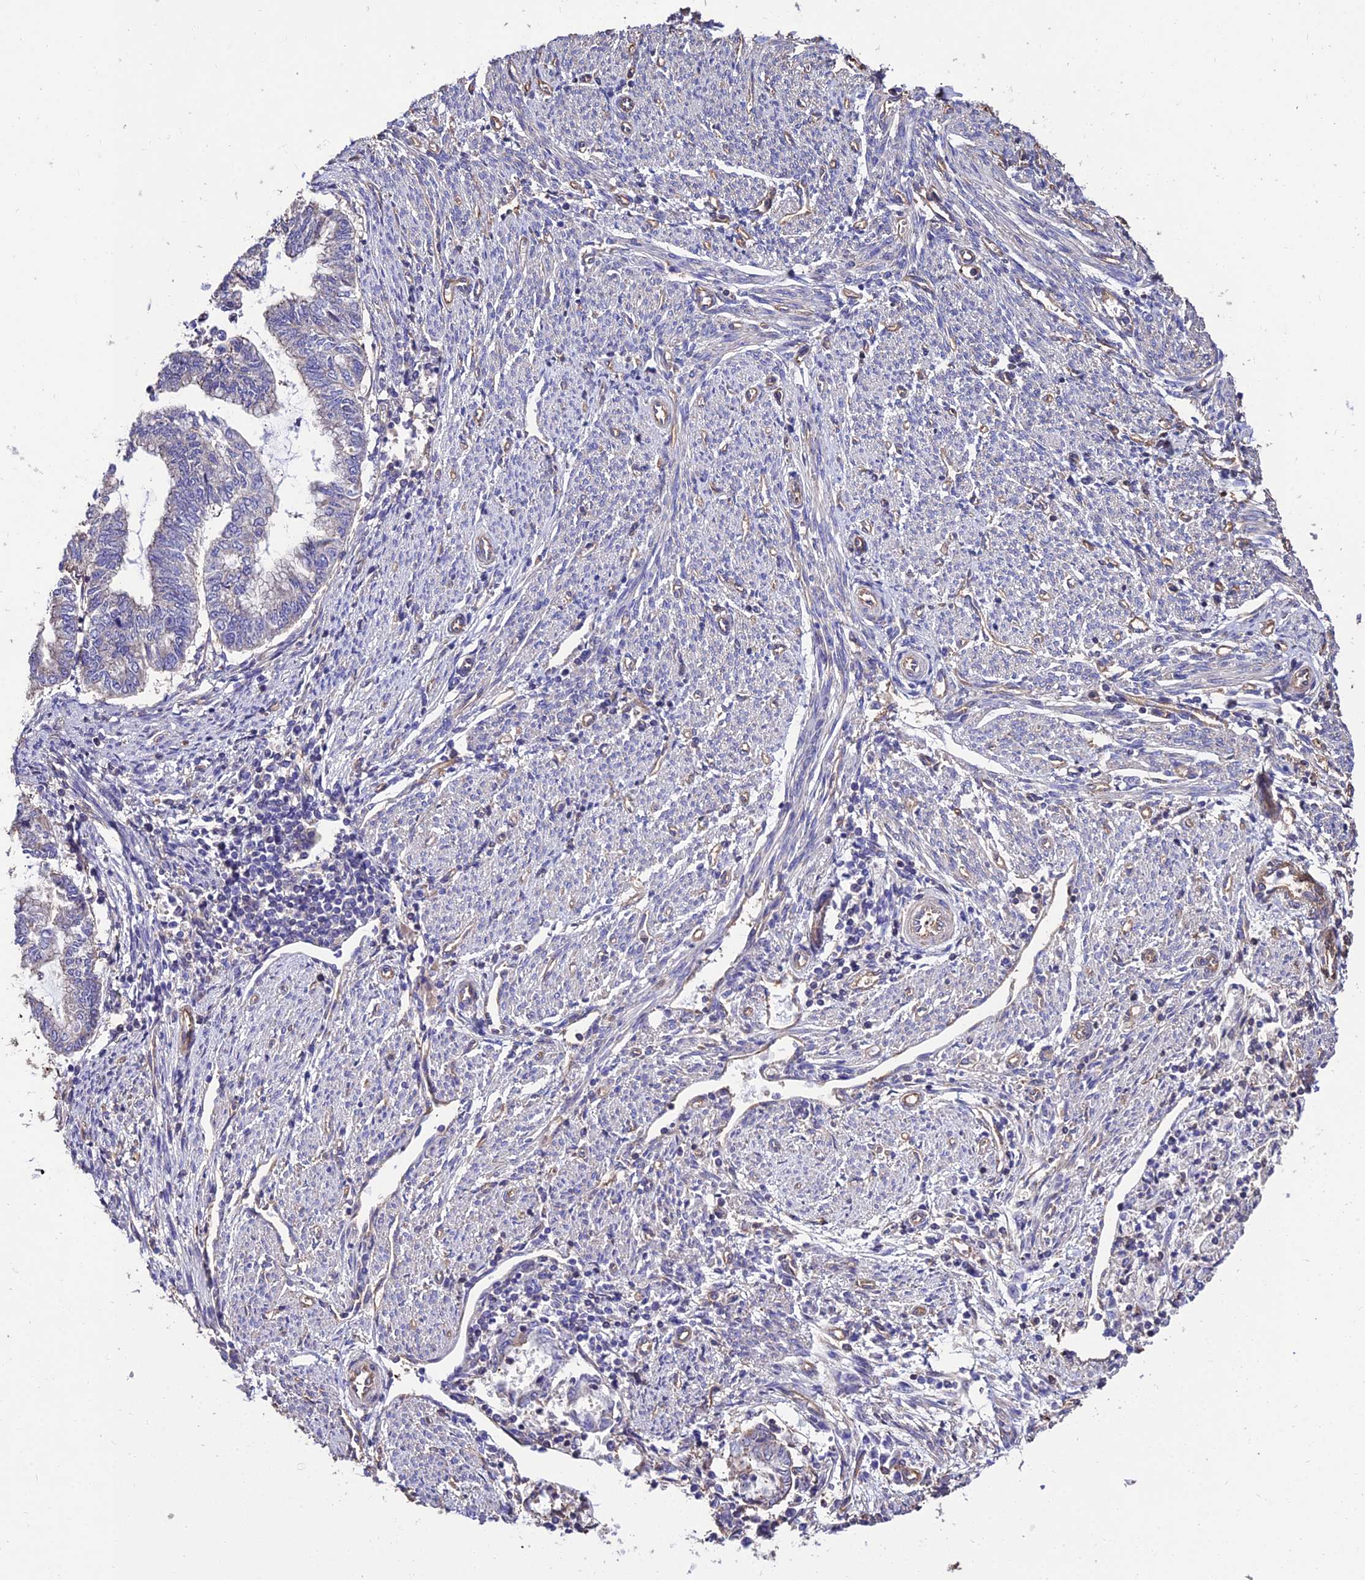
{"staining": {"intensity": "negative", "quantity": "none", "location": "none"}, "tissue": "endometrial cancer", "cell_type": "Tumor cells", "image_type": "cancer", "snomed": [{"axis": "morphology", "description": "Adenocarcinoma, NOS"}, {"axis": "topography", "description": "Endometrium"}], "caption": "Immunohistochemistry (IHC) of human endometrial adenocarcinoma reveals no expression in tumor cells.", "gene": "CALM2", "patient": {"sex": "female", "age": 79}}